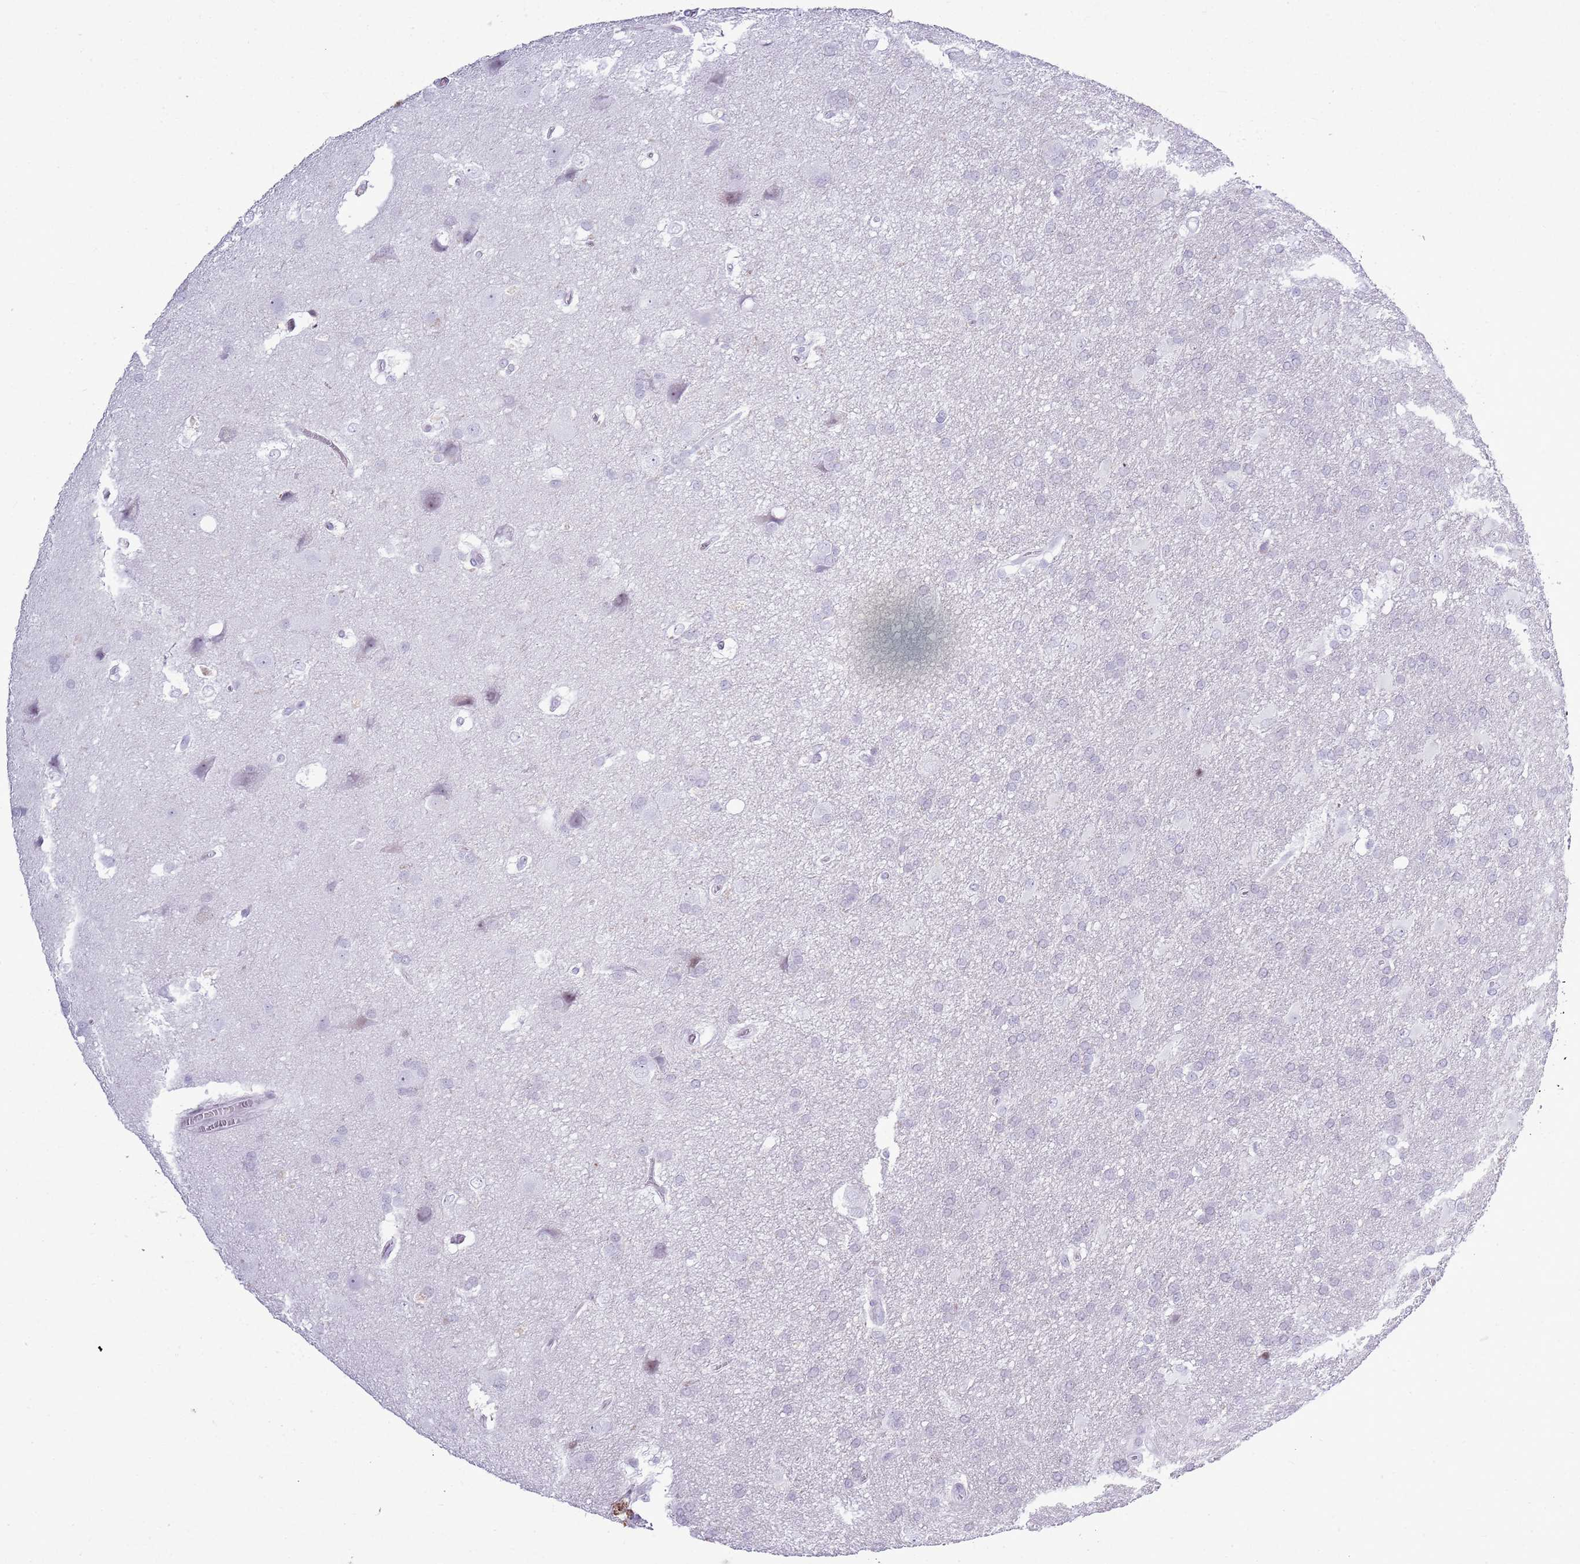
{"staining": {"intensity": "negative", "quantity": "none", "location": "none"}, "tissue": "glioma", "cell_type": "Tumor cells", "image_type": "cancer", "snomed": [{"axis": "morphology", "description": "Glioma, malignant, Low grade"}, {"axis": "topography", "description": "Brain"}], "caption": "An image of human malignant glioma (low-grade) is negative for staining in tumor cells.", "gene": "ASIP", "patient": {"sex": "male", "age": 66}}